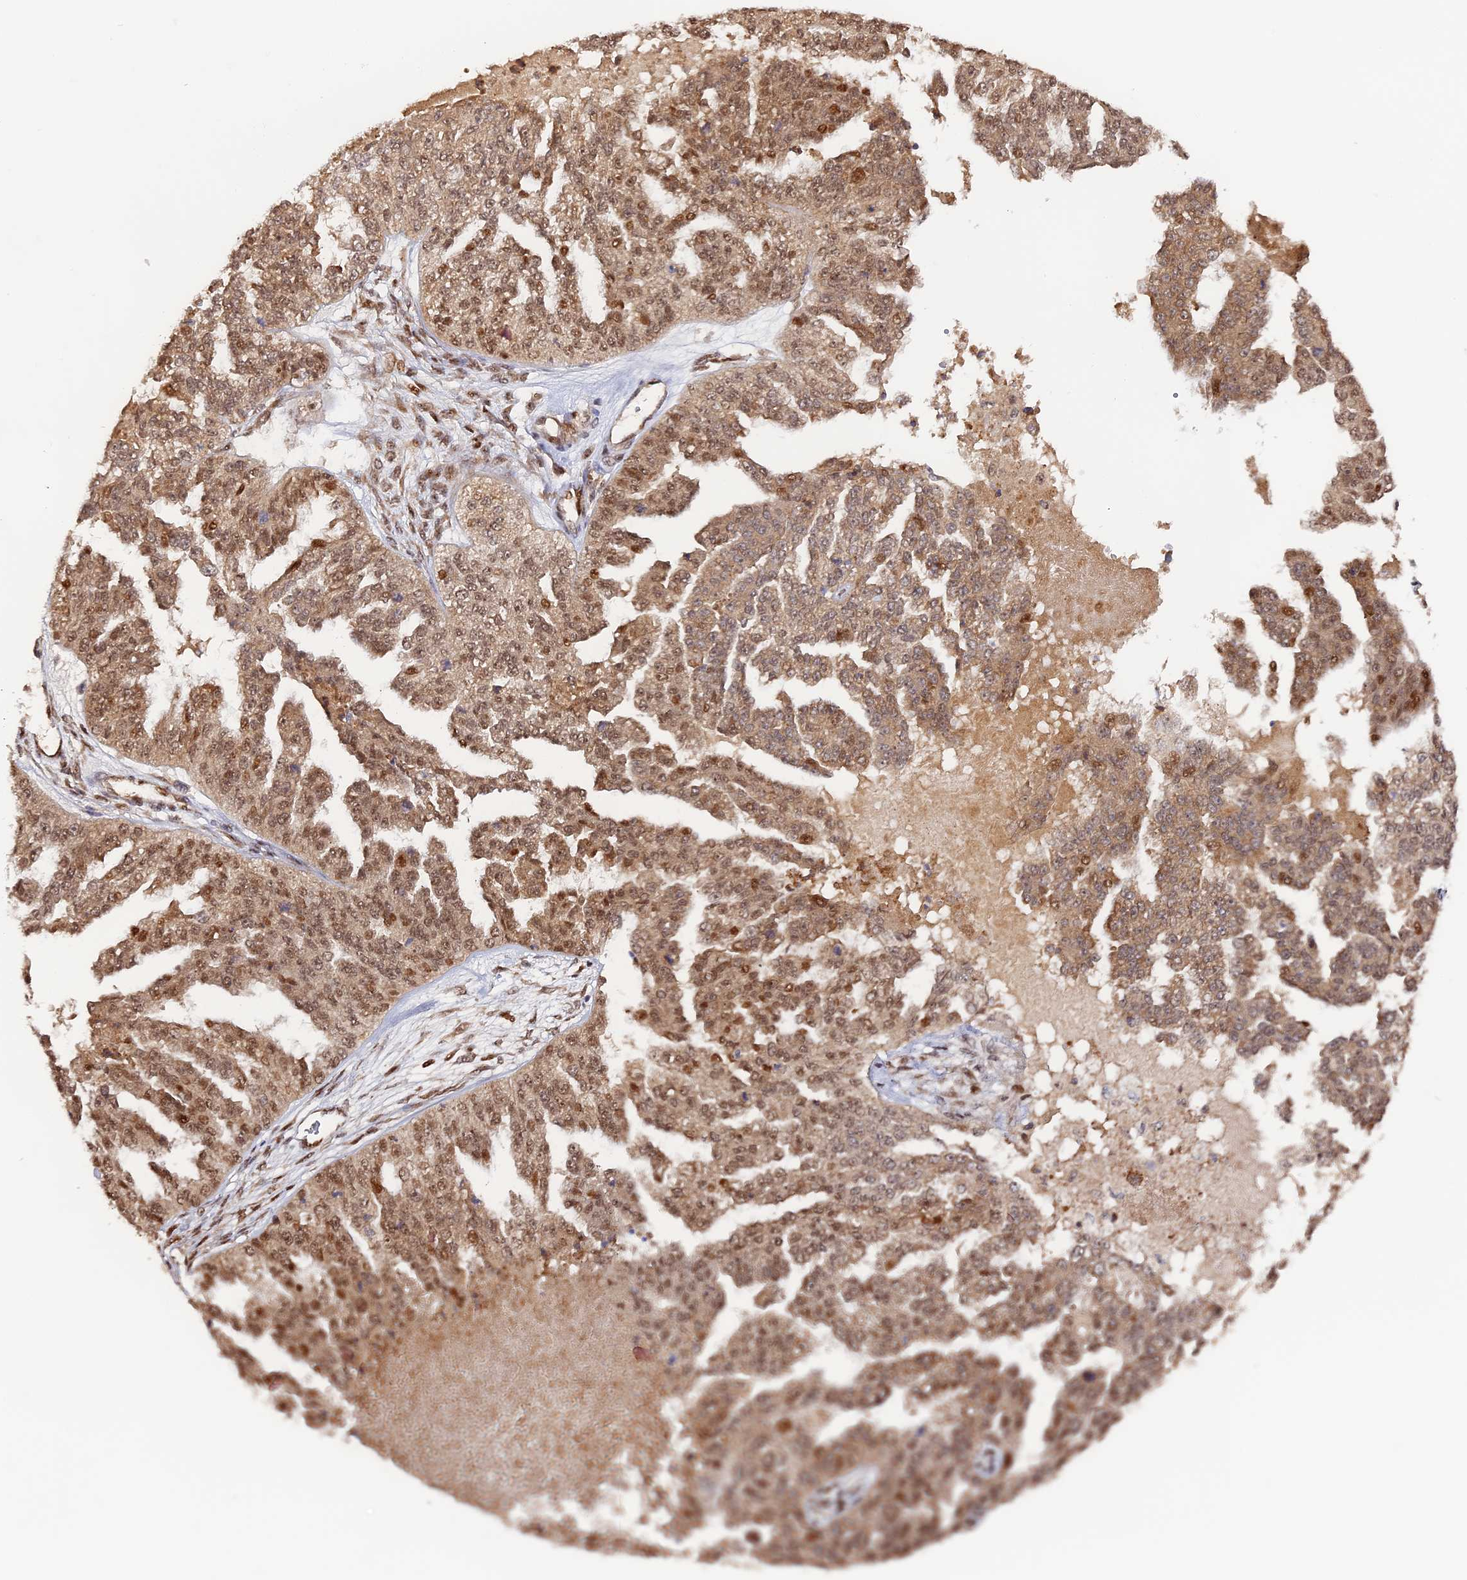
{"staining": {"intensity": "moderate", "quantity": ">75%", "location": "cytoplasmic/membranous,nuclear"}, "tissue": "ovarian cancer", "cell_type": "Tumor cells", "image_type": "cancer", "snomed": [{"axis": "morphology", "description": "Cystadenocarcinoma, serous, NOS"}, {"axis": "topography", "description": "Ovary"}], "caption": "A brown stain highlights moderate cytoplasmic/membranous and nuclear staining of a protein in ovarian cancer tumor cells.", "gene": "ANKRD24", "patient": {"sex": "female", "age": 58}}